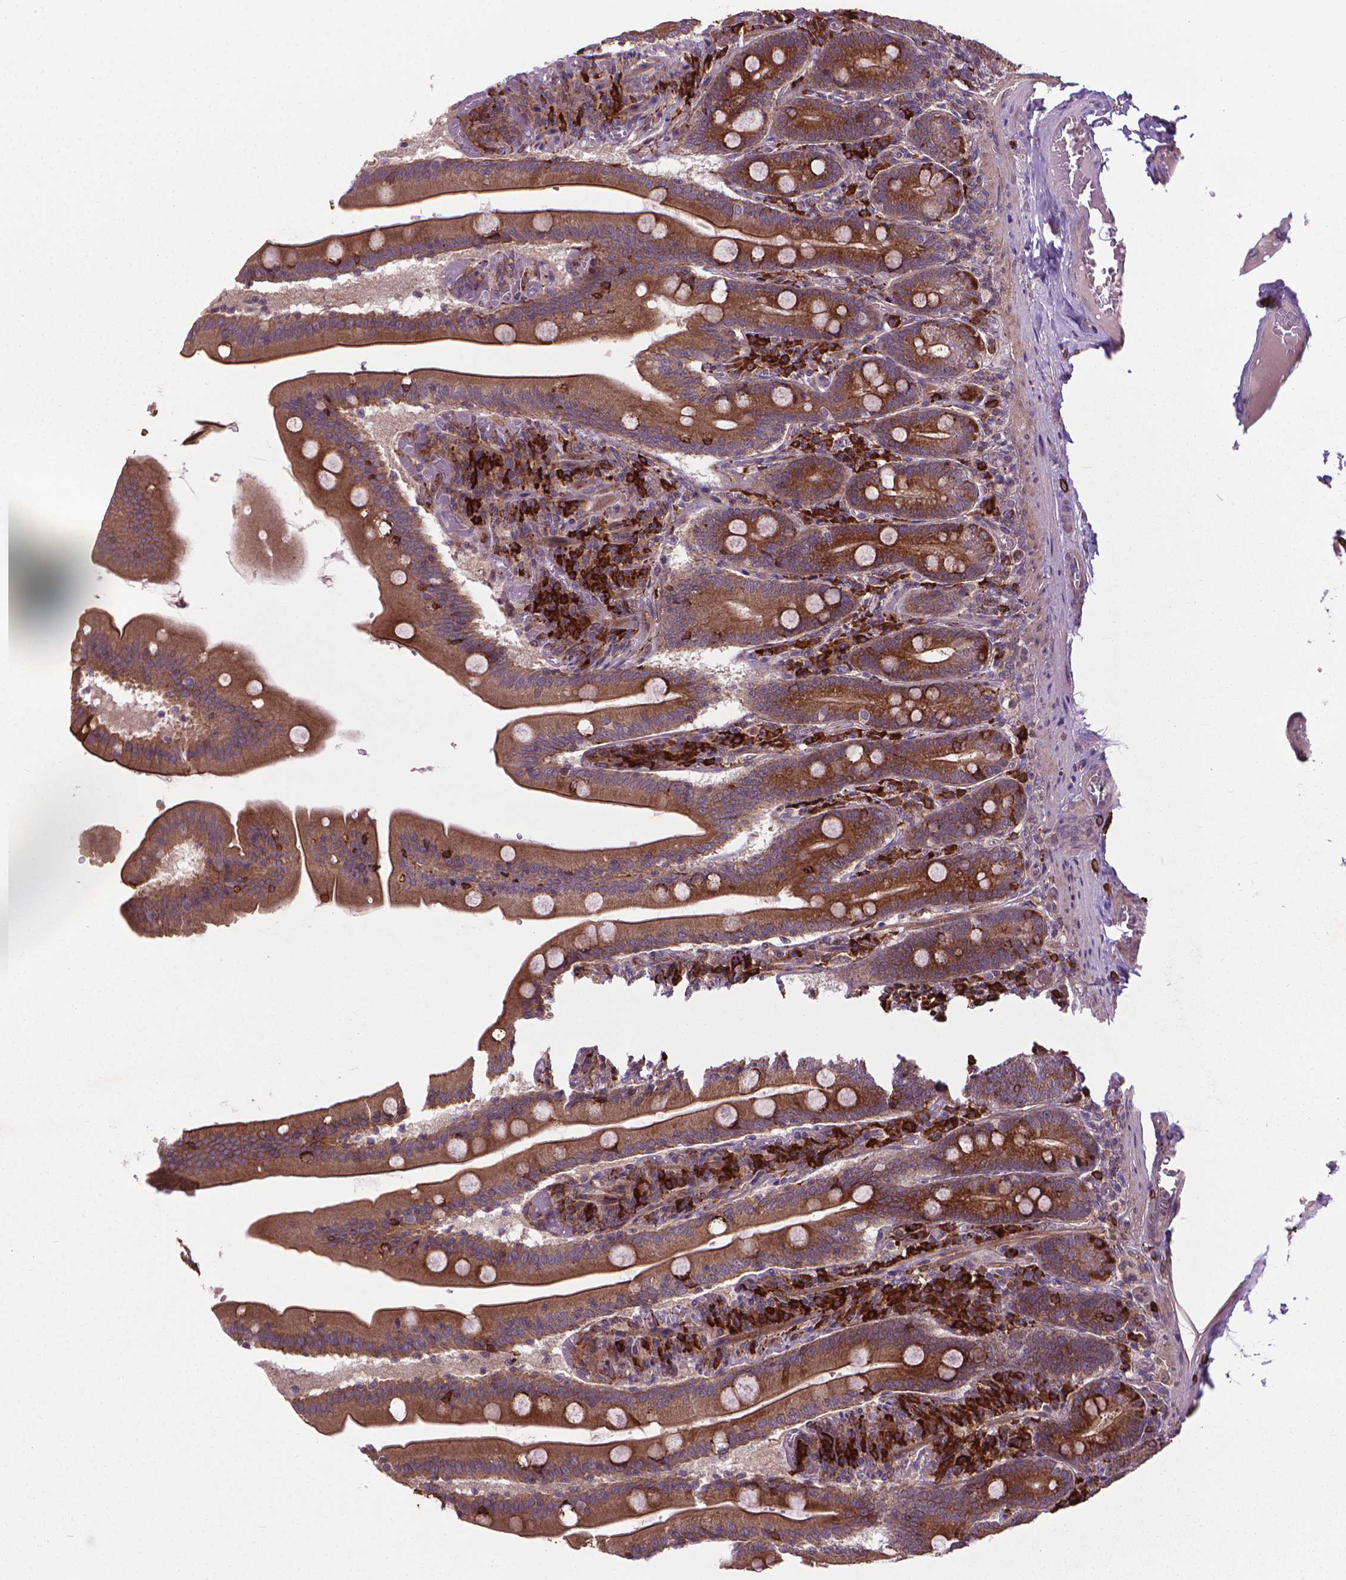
{"staining": {"intensity": "strong", "quantity": ">75%", "location": "cytoplasmic/membranous"}, "tissue": "small intestine", "cell_type": "Glandular cells", "image_type": "normal", "snomed": [{"axis": "morphology", "description": "Normal tissue, NOS"}, {"axis": "topography", "description": "Small intestine"}], "caption": "DAB (3,3'-diaminobenzidine) immunohistochemical staining of unremarkable small intestine demonstrates strong cytoplasmic/membranous protein staining in about >75% of glandular cells. The protein is stained brown, and the nuclei are stained in blue (DAB (3,3'-diaminobenzidine) IHC with brightfield microscopy, high magnification).", "gene": "MYH14", "patient": {"sex": "male", "age": 37}}